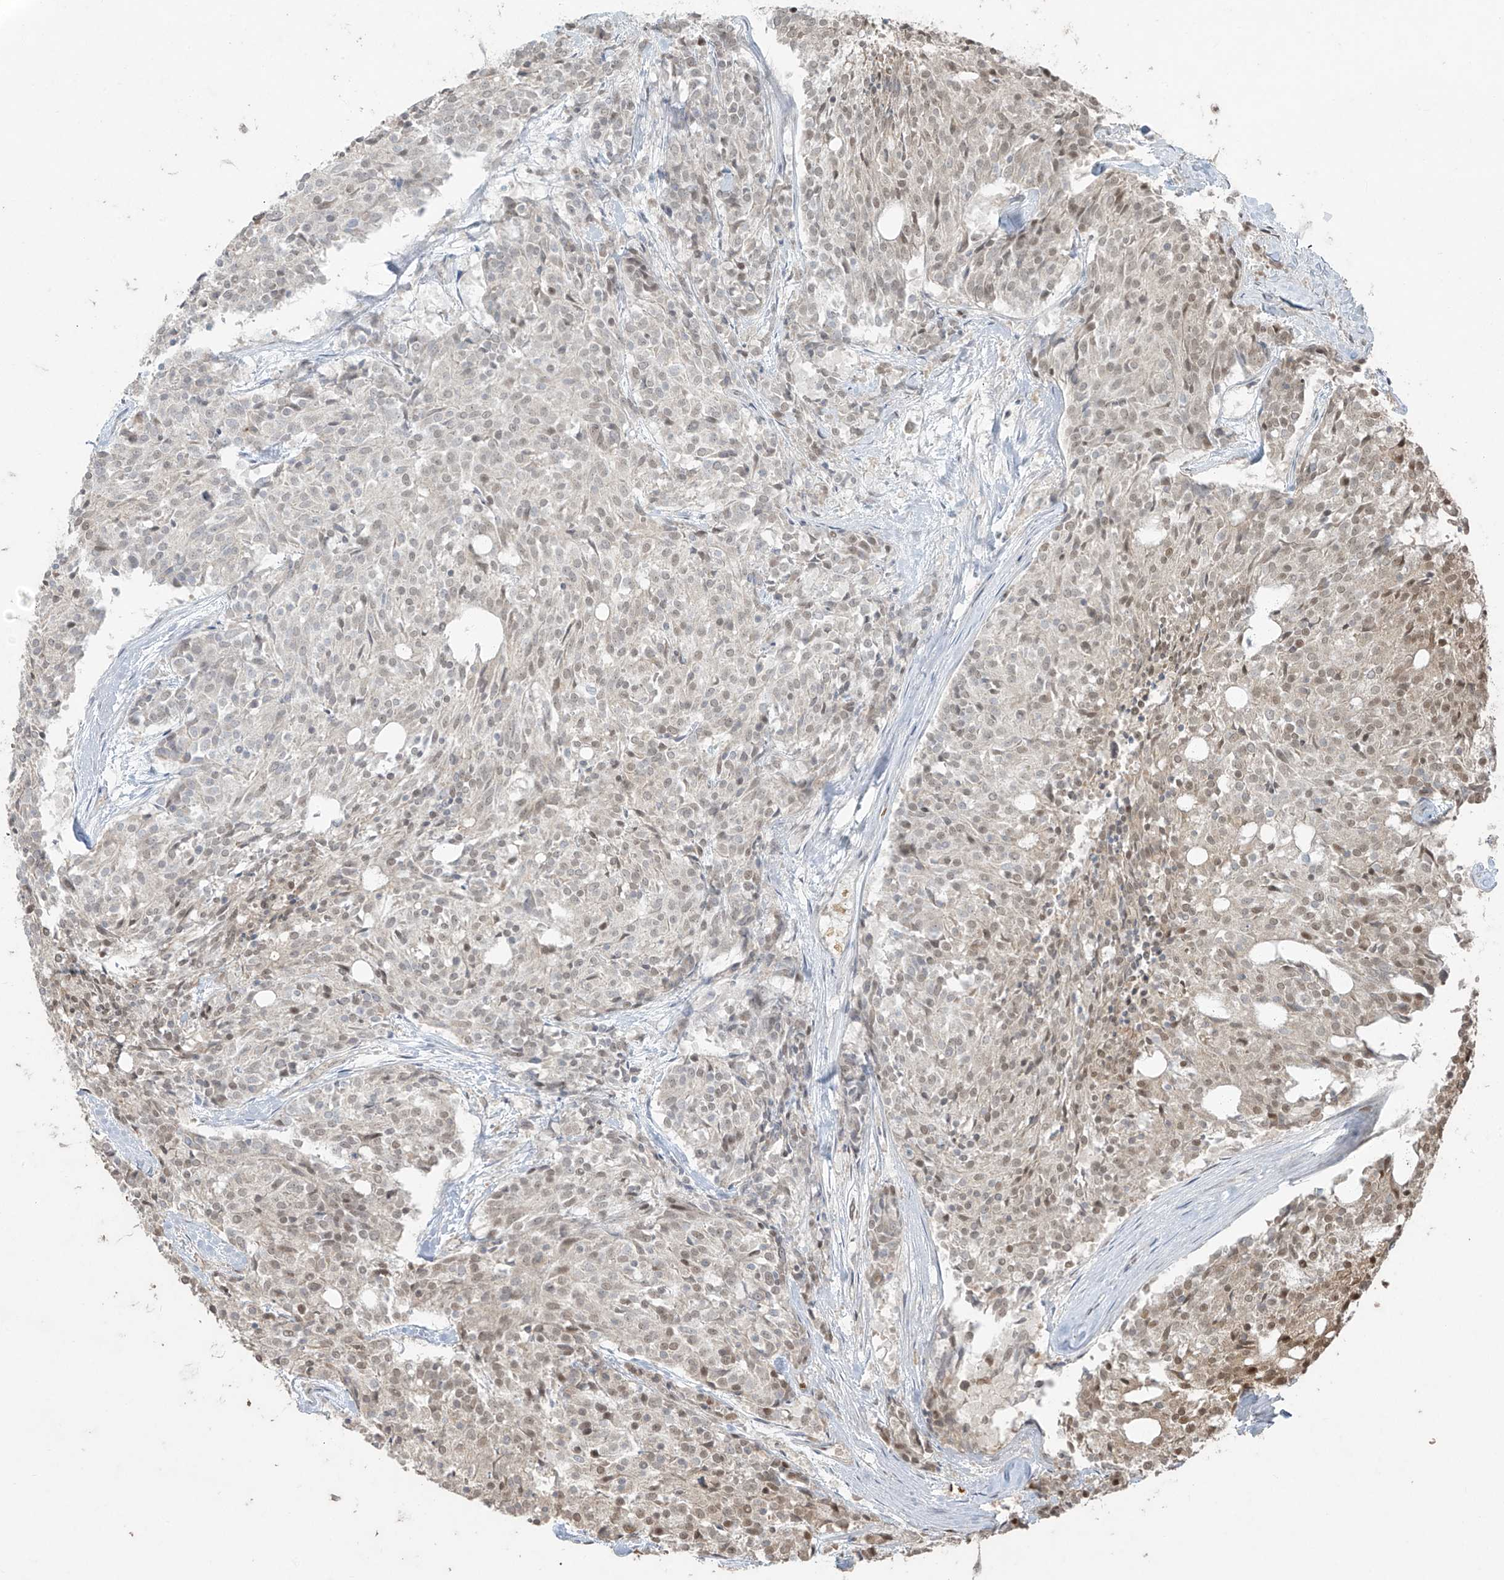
{"staining": {"intensity": "weak", "quantity": "25%-75%", "location": "nuclear"}, "tissue": "carcinoid", "cell_type": "Tumor cells", "image_type": "cancer", "snomed": [{"axis": "morphology", "description": "Carcinoid, malignant, NOS"}, {"axis": "topography", "description": "Pancreas"}], "caption": "Protein expression analysis of malignant carcinoid demonstrates weak nuclear positivity in approximately 25%-75% of tumor cells.", "gene": "TTC22", "patient": {"sex": "female", "age": 54}}